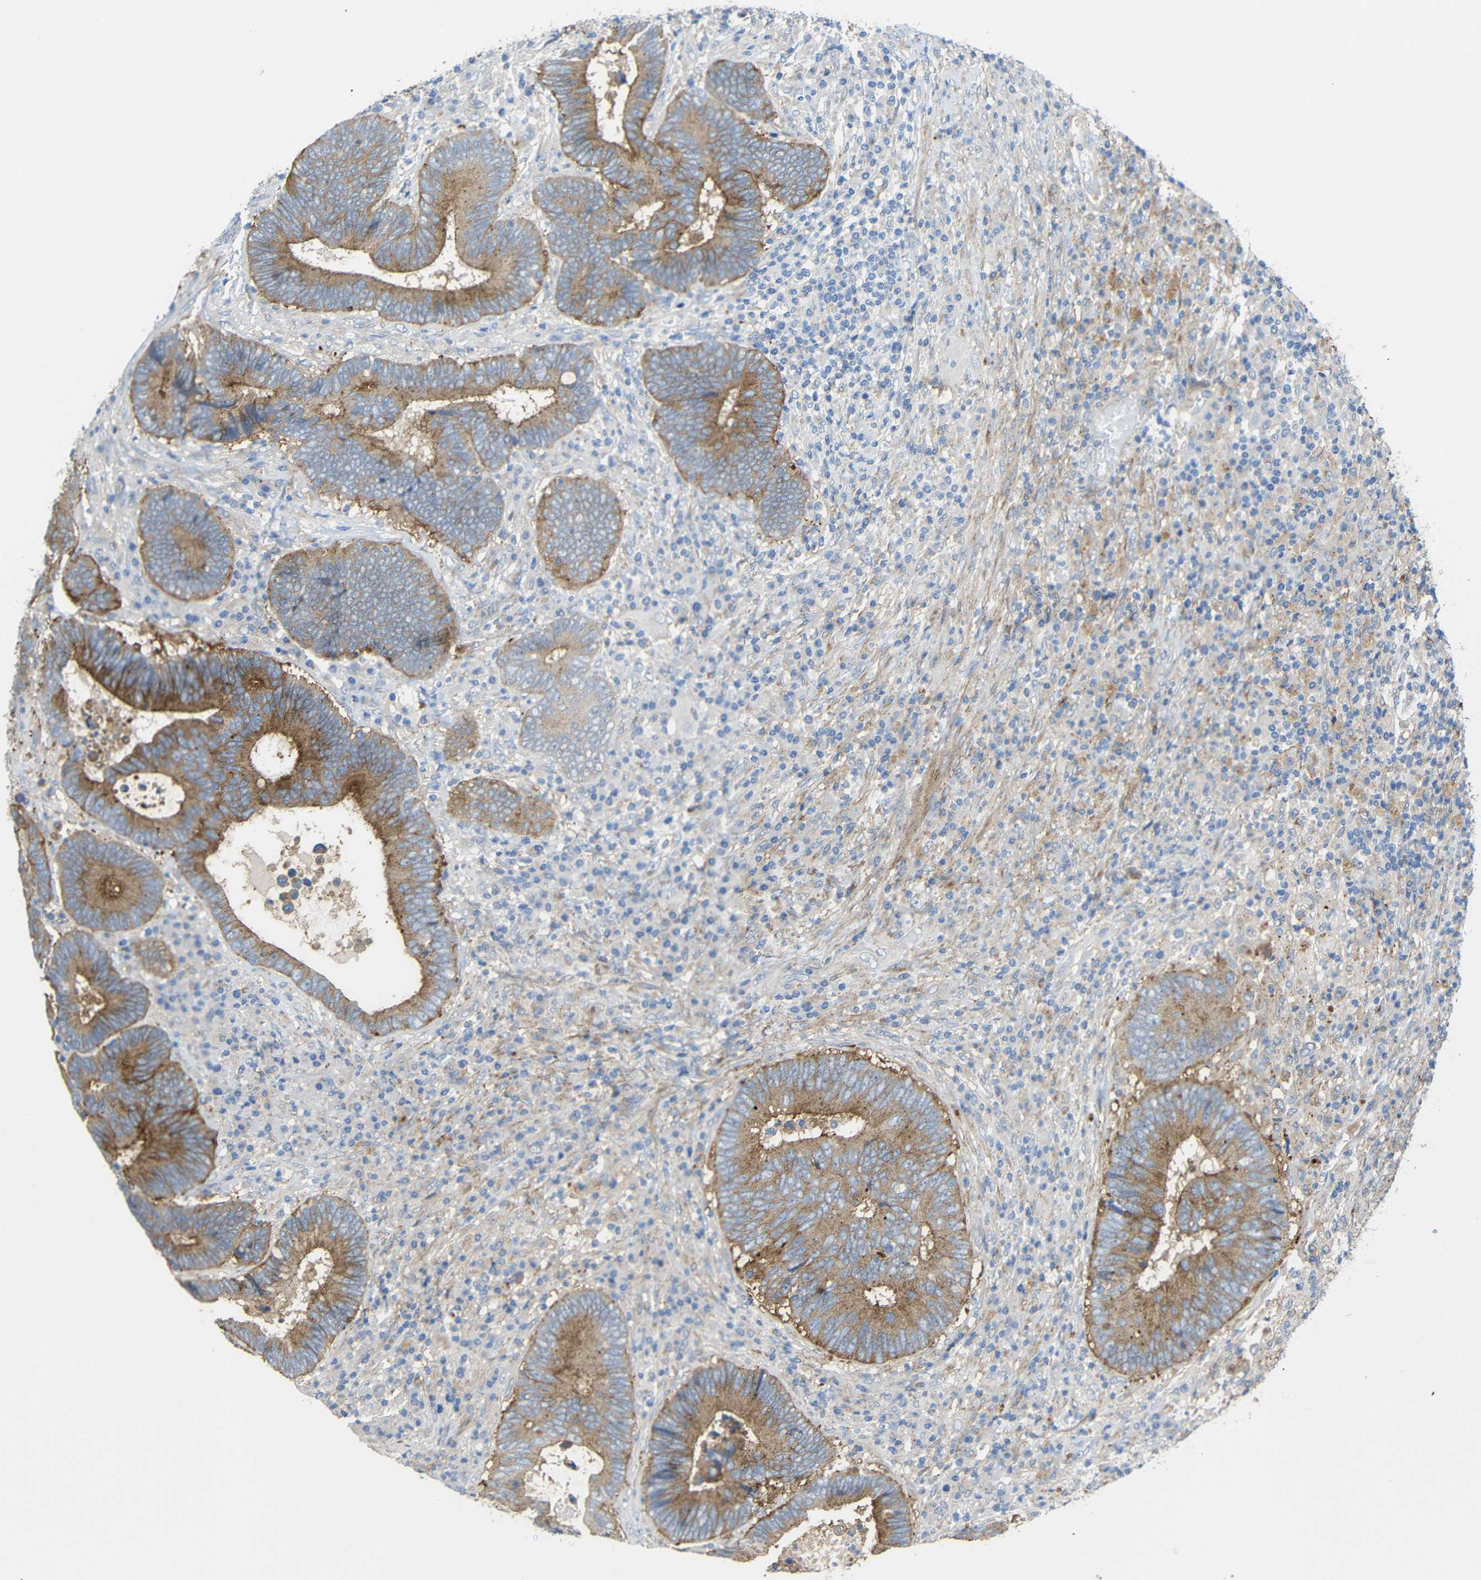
{"staining": {"intensity": "moderate", "quantity": ">75%", "location": "cytoplasmic/membranous"}, "tissue": "colorectal cancer", "cell_type": "Tumor cells", "image_type": "cancer", "snomed": [{"axis": "morphology", "description": "Adenocarcinoma, NOS"}, {"axis": "topography", "description": "Colon"}], "caption": "Colorectal adenocarcinoma stained with DAB immunohistochemistry (IHC) reveals medium levels of moderate cytoplasmic/membranous staining in about >75% of tumor cells.", "gene": "SYPL1", "patient": {"sex": "female", "age": 78}}